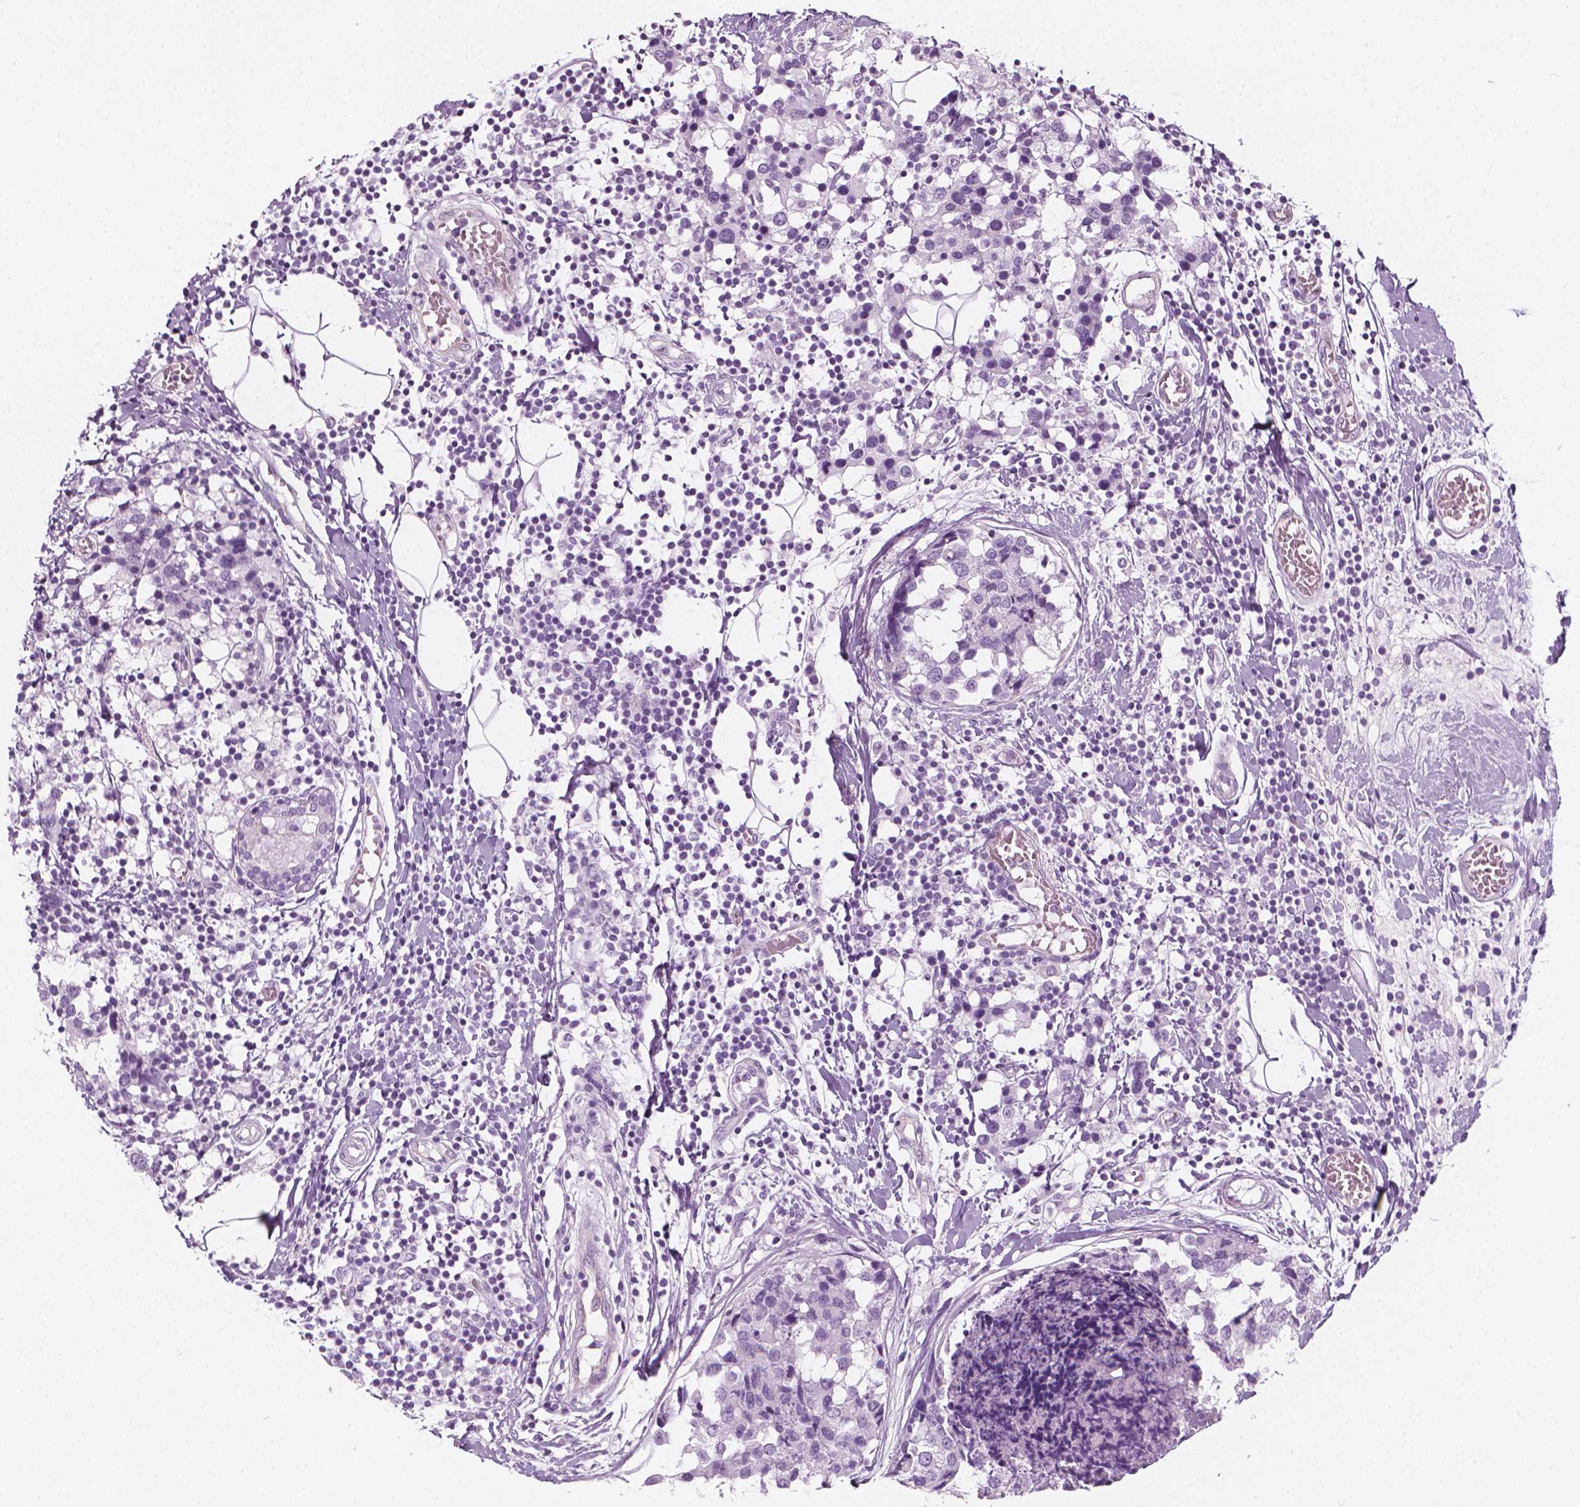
{"staining": {"intensity": "negative", "quantity": "none", "location": "none"}, "tissue": "breast cancer", "cell_type": "Tumor cells", "image_type": "cancer", "snomed": [{"axis": "morphology", "description": "Lobular carcinoma"}, {"axis": "topography", "description": "Breast"}], "caption": "Immunohistochemistry (IHC) photomicrograph of neoplastic tissue: human lobular carcinoma (breast) stained with DAB (3,3'-diaminobenzidine) demonstrates no significant protein staining in tumor cells. (IHC, brightfield microscopy, high magnification).", "gene": "SCG3", "patient": {"sex": "female", "age": 59}}